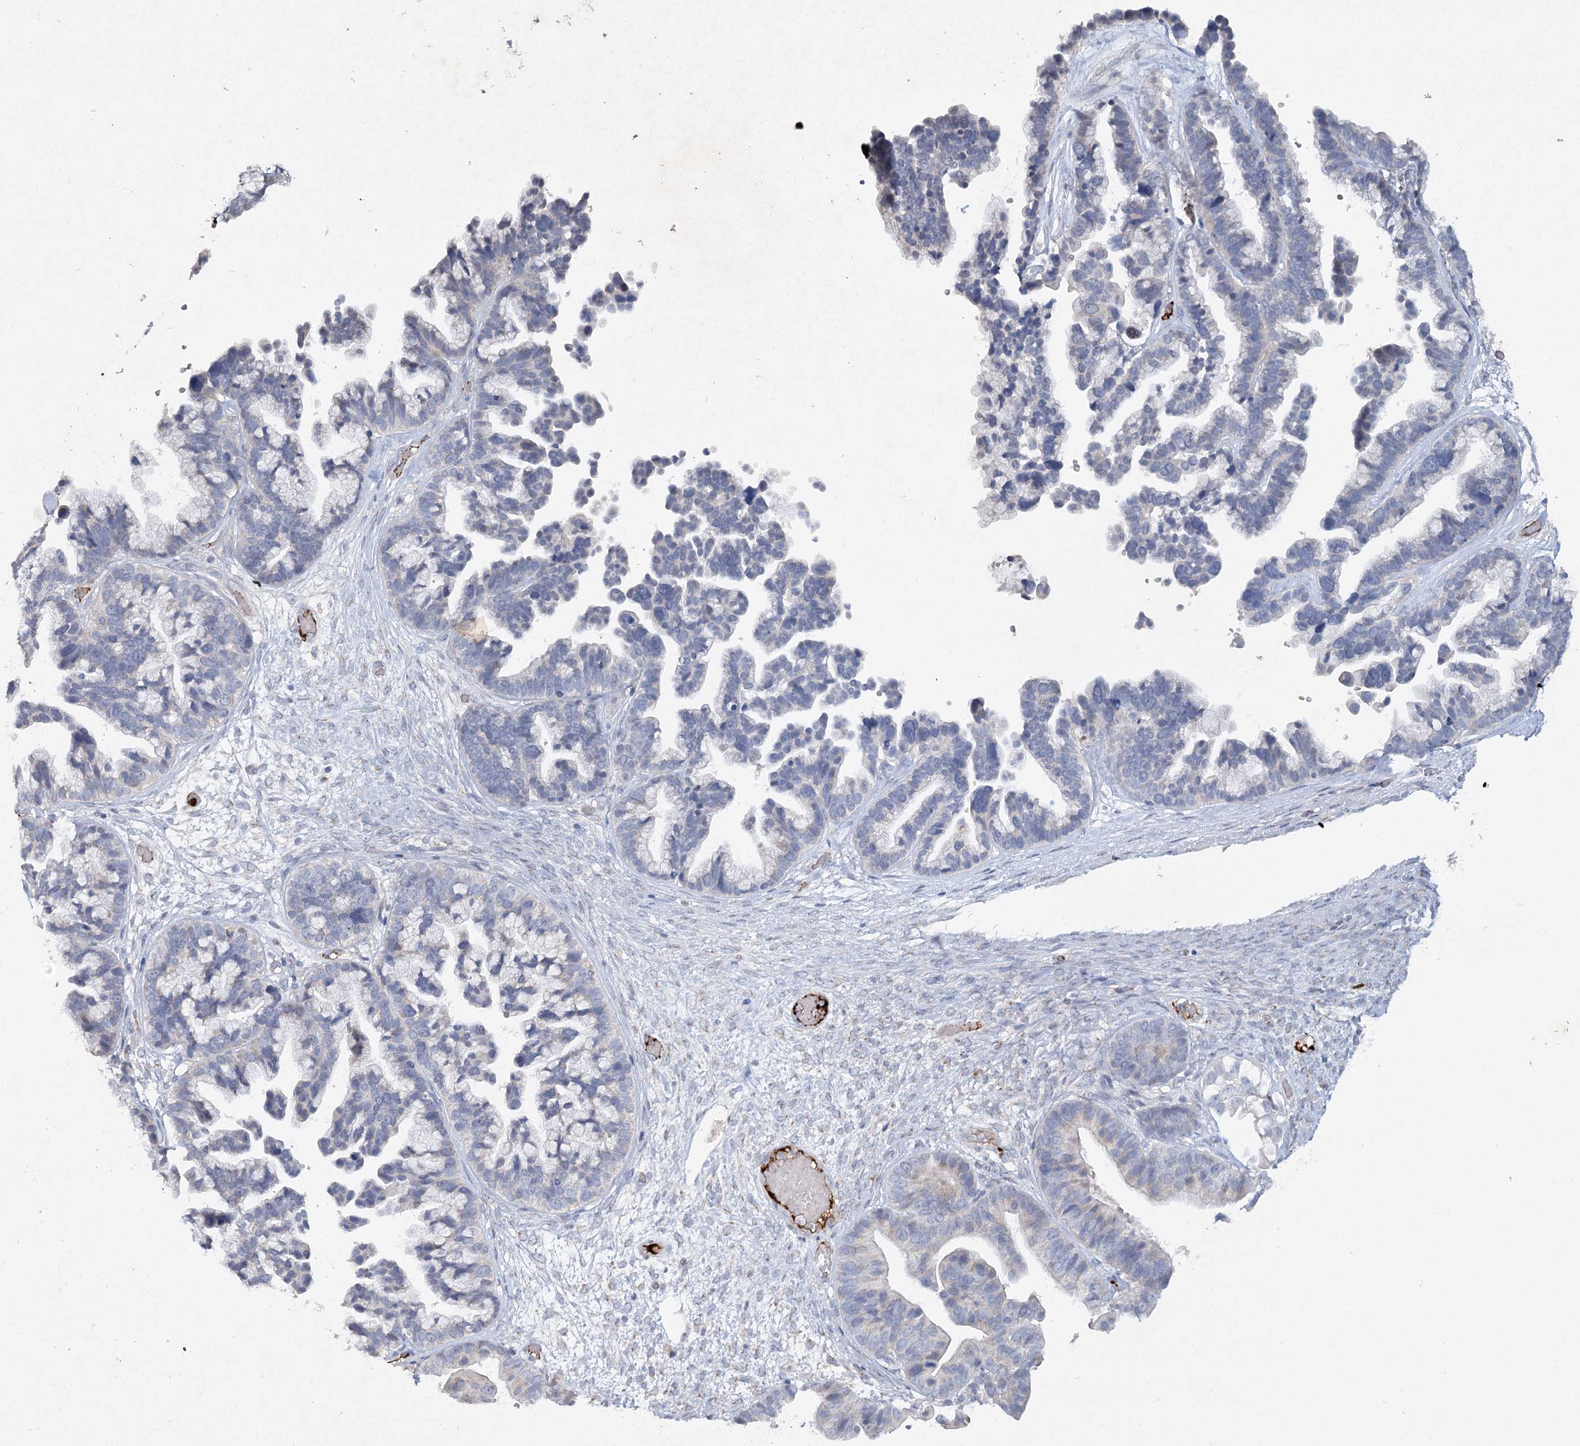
{"staining": {"intensity": "negative", "quantity": "none", "location": "none"}, "tissue": "ovarian cancer", "cell_type": "Tumor cells", "image_type": "cancer", "snomed": [{"axis": "morphology", "description": "Cystadenocarcinoma, serous, NOS"}, {"axis": "topography", "description": "Ovary"}], "caption": "Human ovarian serous cystadenocarcinoma stained for a protein using immunohistochemistry exhibits no staining in tumor cells.", "gene": "RFX6", "patient": {"sex": "female", "age": 56}}